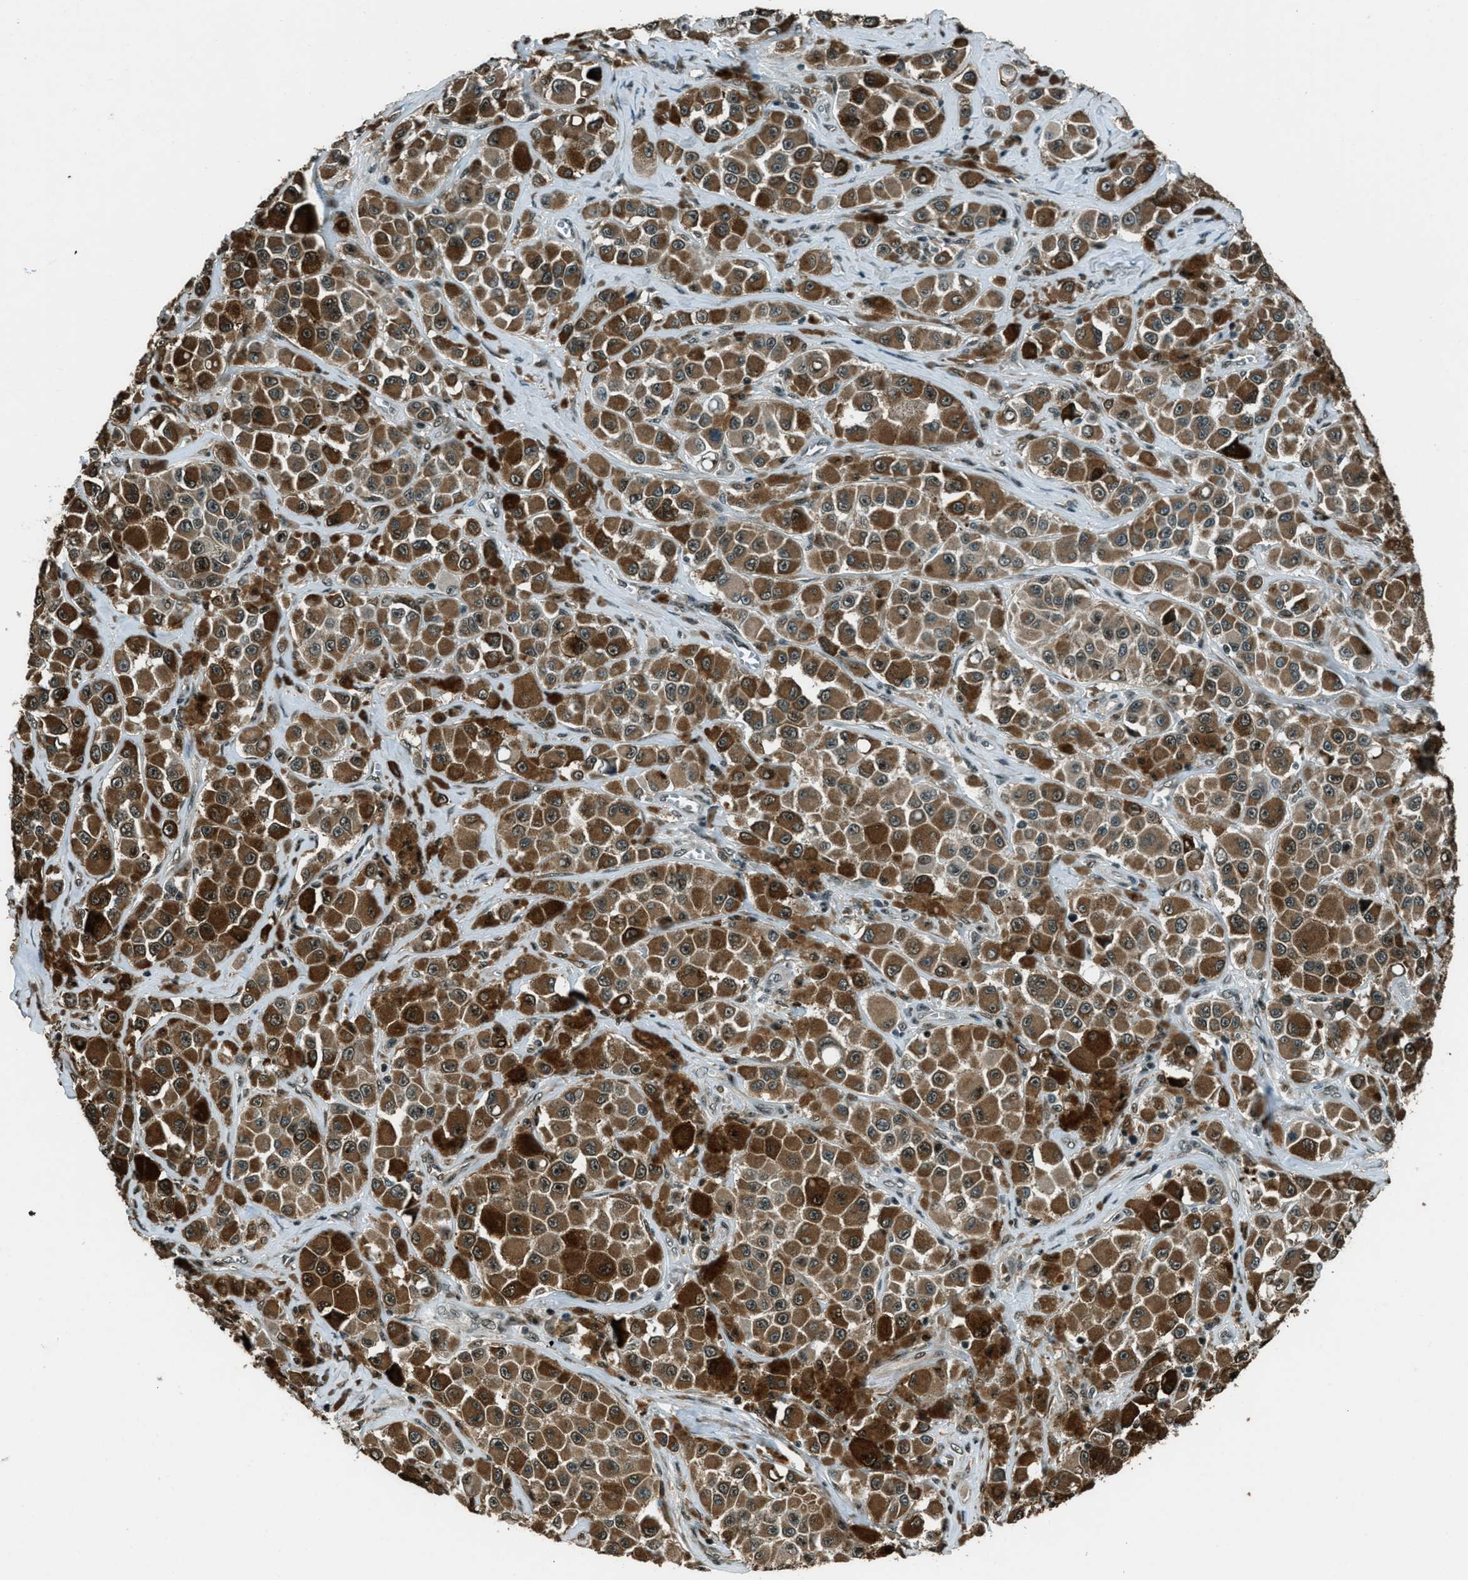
{"staining": {"intensity": "strong", "quantity": ">75%", "location": "cytoplasmic/membranous,nuclear"}, "tissue": "melanoma", "cell_type": "Tumor cells", "image_type": "cancer", "snomed": [{"axis": "morphology", "description": "Malignant melanoma, NOS"}, {"axis": "topography", "description": "Skin"}], "caption": "Immunohistochemical staining of human melanoma shows strong cytoplasmic/membranous and nuclear protein positivity in approximately >75% of tumor cells.", "gene": "TARDBP", "patient": {"sex": "male", "age": 84}}